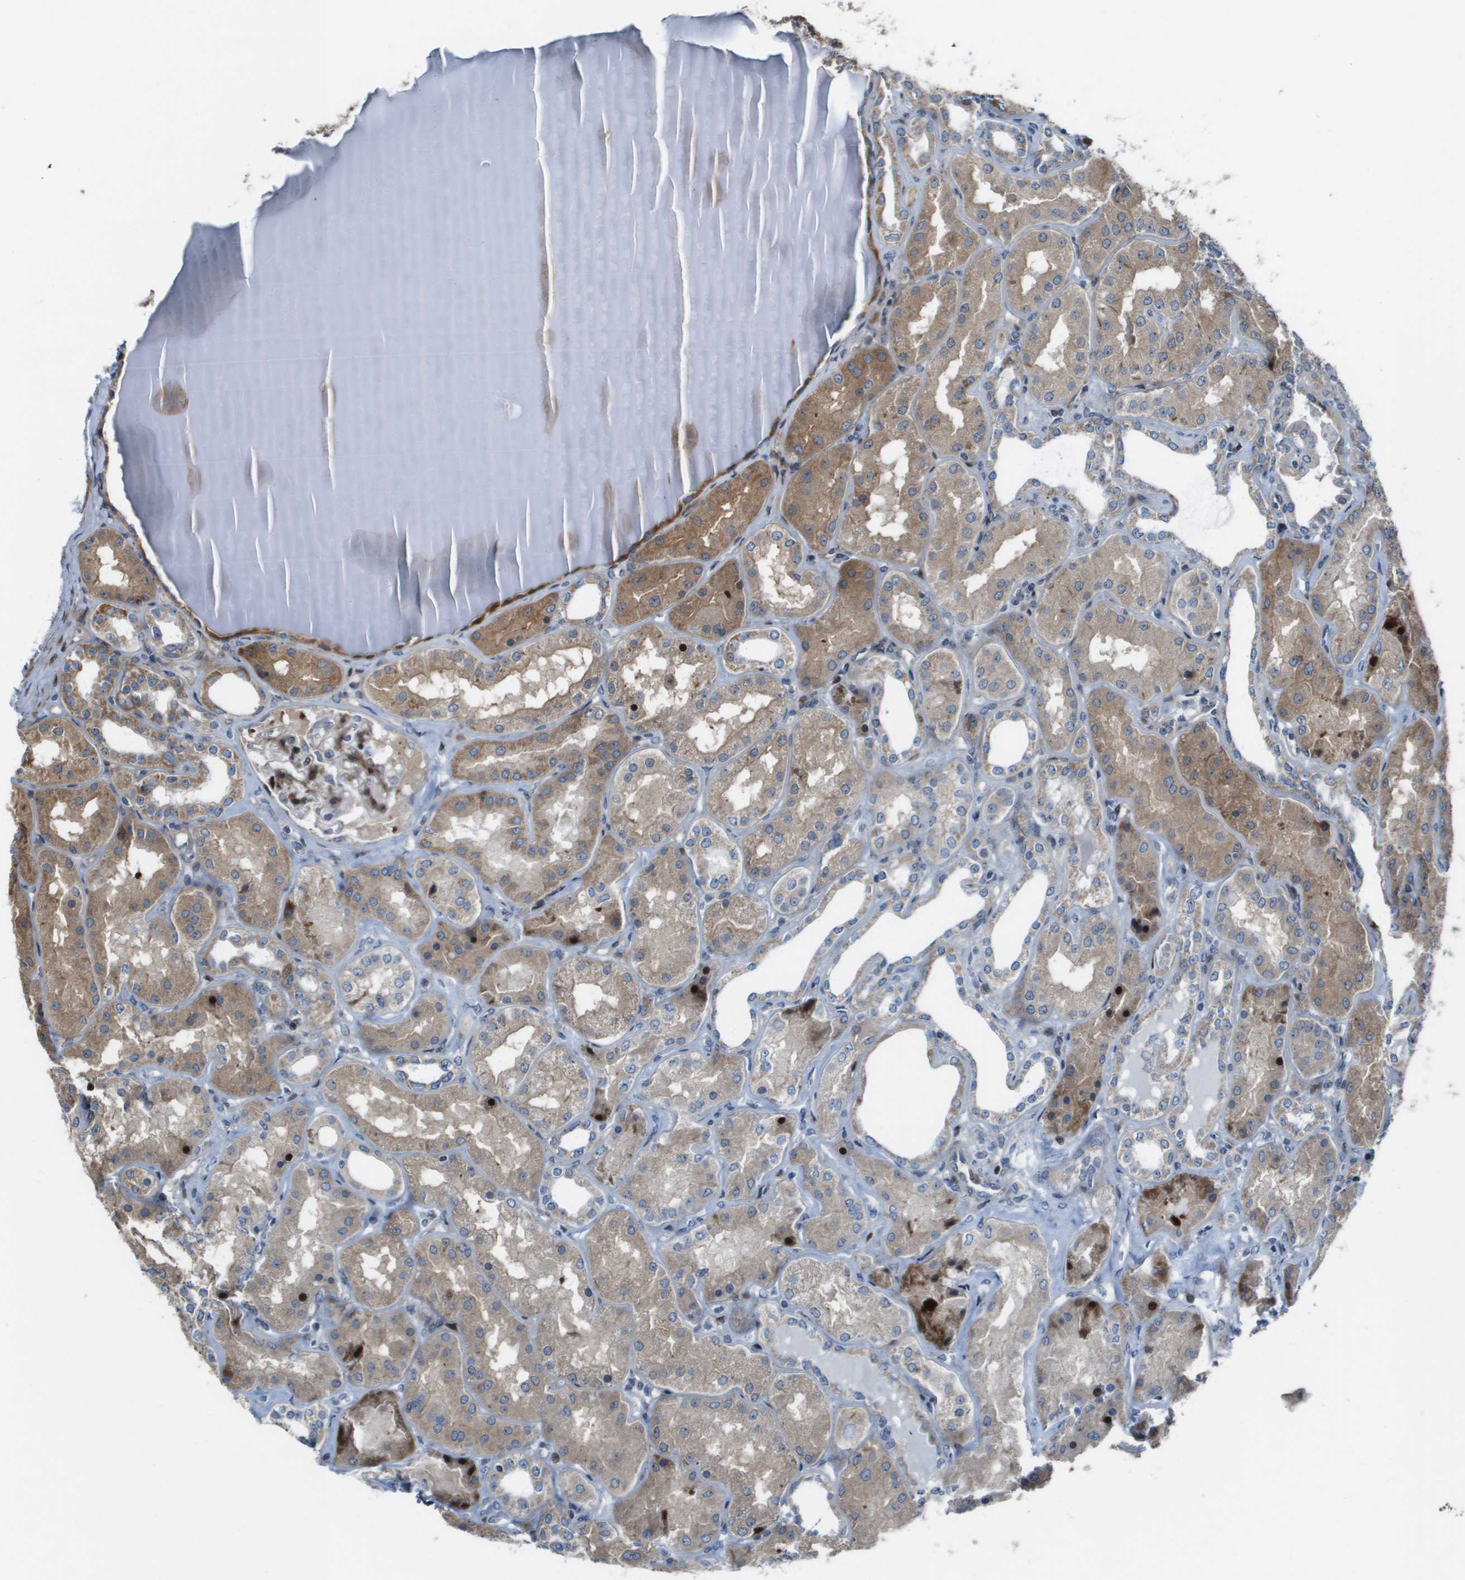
{"staining": {"intensity": "moderate", "quantity": "25%-75%", "location": "cytoplasmic/membranous,nuclear"}, "tissue": "kidney", "cell_type": "Cells in glomeruli", "image_type": "normal", "snomed": [{"axis": "morphology", "description": "Normal tissue, NOS"}, {"axis": "topography", "description": "Kidney"}], "caption": "Moderate cytoplasmic/membranous,nuclear protein staining is present in approximately 25%-75% of cells in glomeruli in kidney. (Brightfield microscopy of DAB IHC at high magnification).", "gene": "MGAT3", "patient": {"sex": "female", "age": 56}}